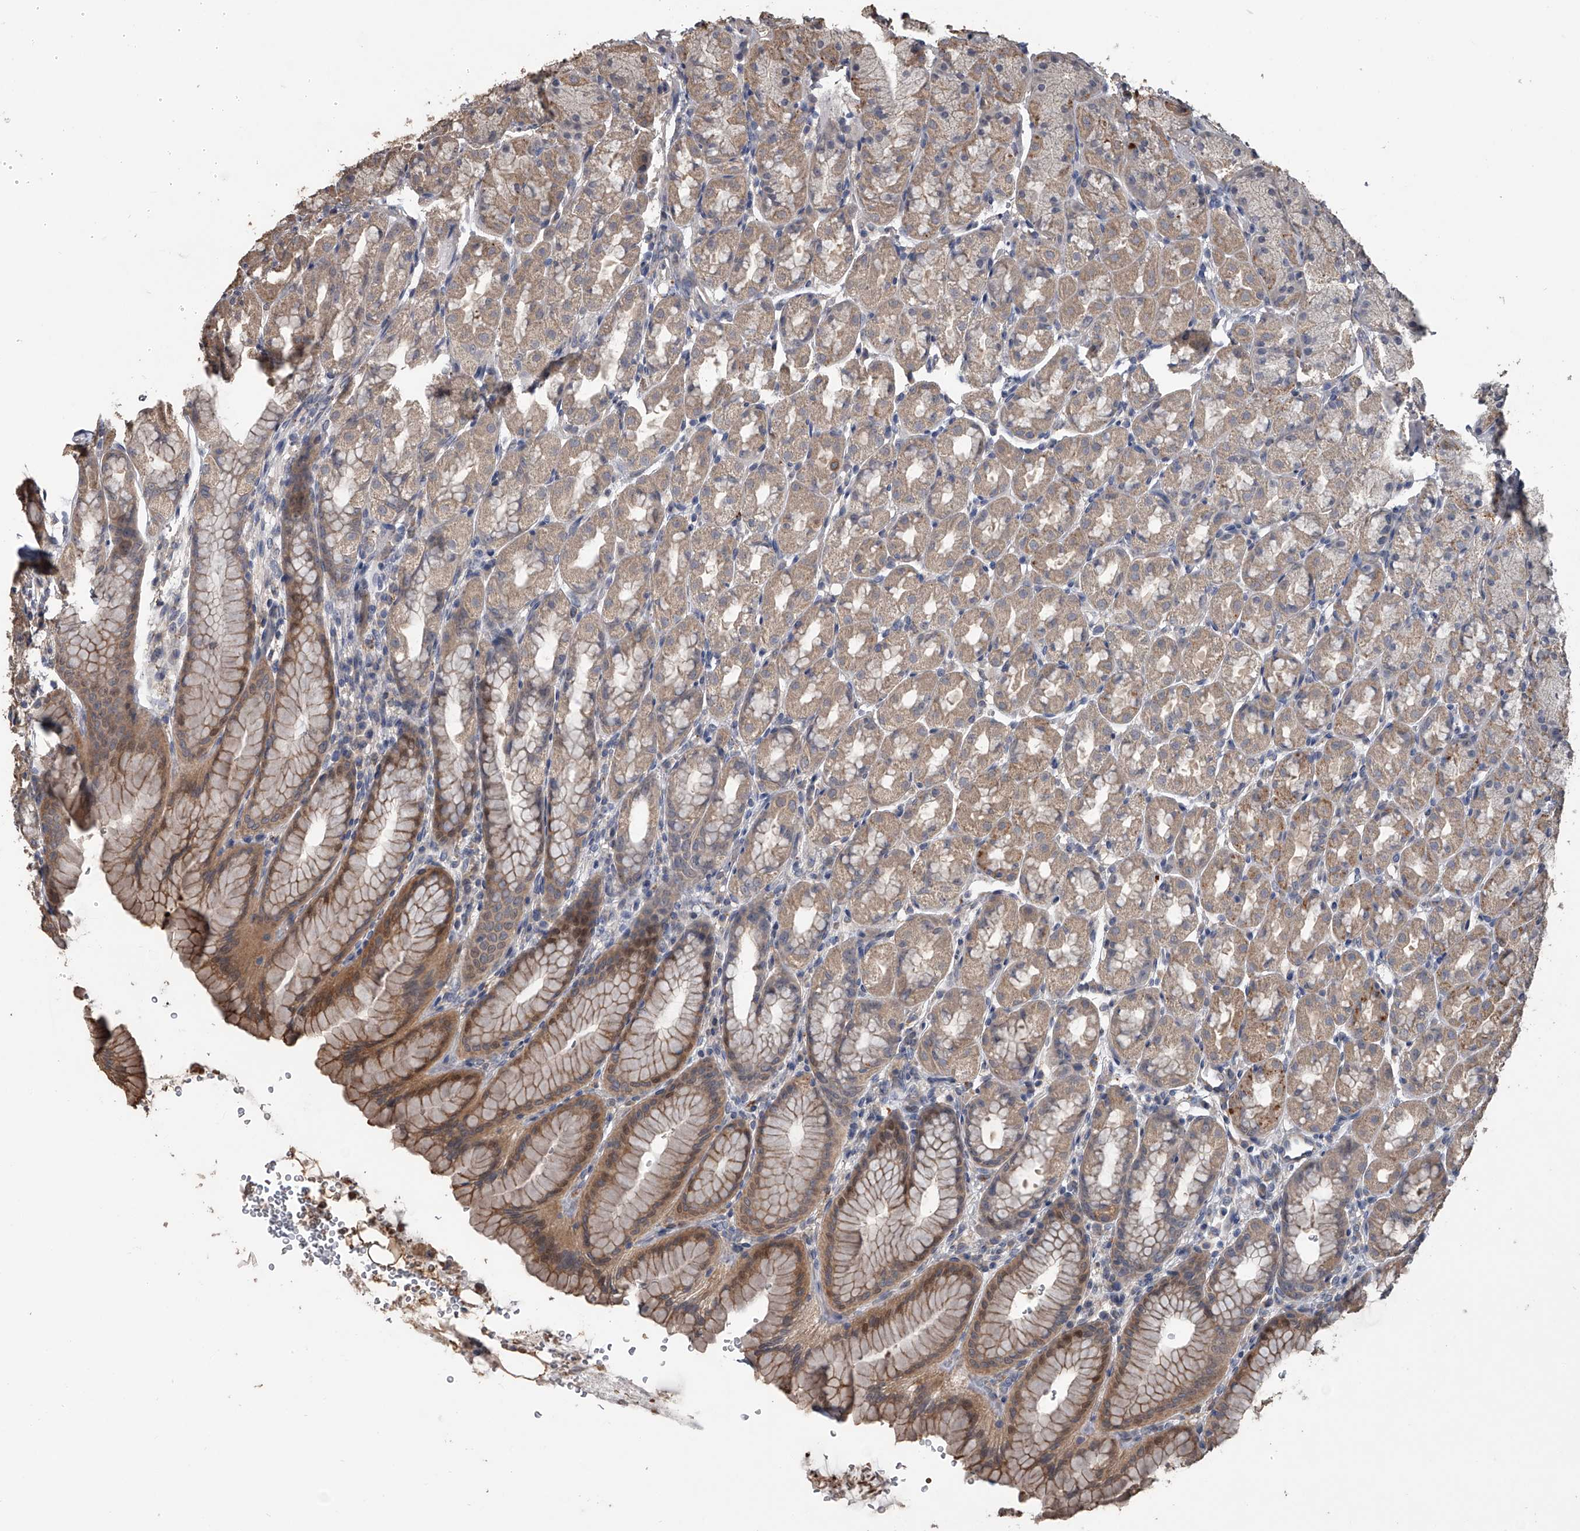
{"staining": {"intensity": "moderate", "quantity": "25%-75%", "location": "cytoplasmic/membranous"}, "tissue": "stomach", "cell_type": "Glandular cells", "image_type": "normal", "snomed": [{"axis": "morphology", "description": "Normal tissue, NOS"}, {"axis": "topography", "description": "Stomach"}], "caption": "Moderate cytoplasmic/membranous staining for a protein is identified in about 25%-75% of glandular cells of benign stomach using immunohistochemistry (IHC).", "gene": "DOCK9", "patient": {"sex": "male", "age": 42}}